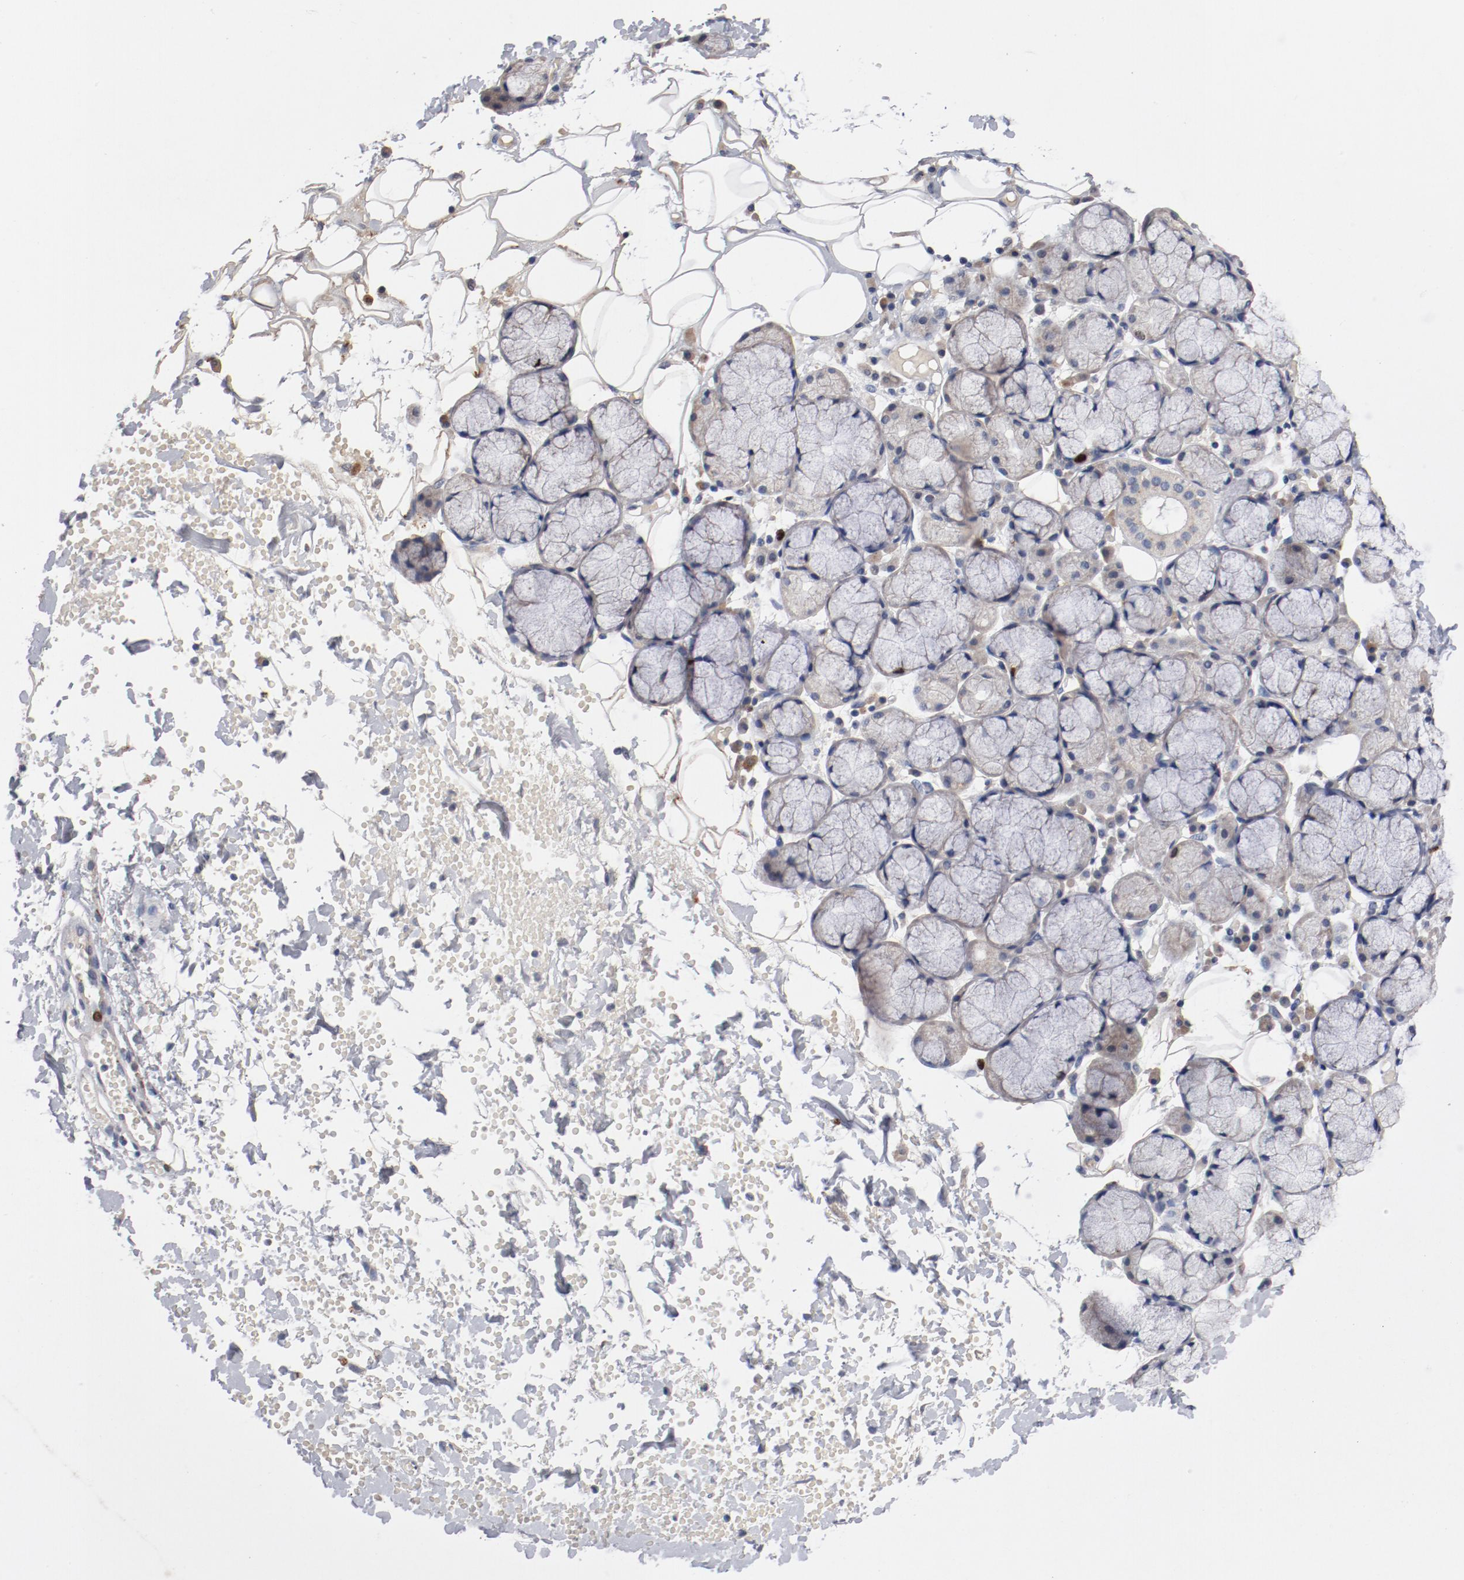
{"staining": {"intensity": "negative", "quantity": "none", "location": "none"}, "tissue": "salivary gland", "cell_type": "Glandular cells", "image_type": "normal", "snomed": [{"axis": "morphology", "description": "Normal tissue, NOS"}, {"axis": "topography", "description": "Skeletal muscle"}, {"axis": "topography", "description": "Oral tissue"}, {"axis": "topography", "description": "Salivary gland"}, {"axis": "topography", "description": "Peripheral nerve tissue"}], "caption": "Protein analysis of normal salivary gland exhibits no significant expression in glandular cells.", "gene": "BIRC5", "patient": {"sex": "male", "age": 54}}